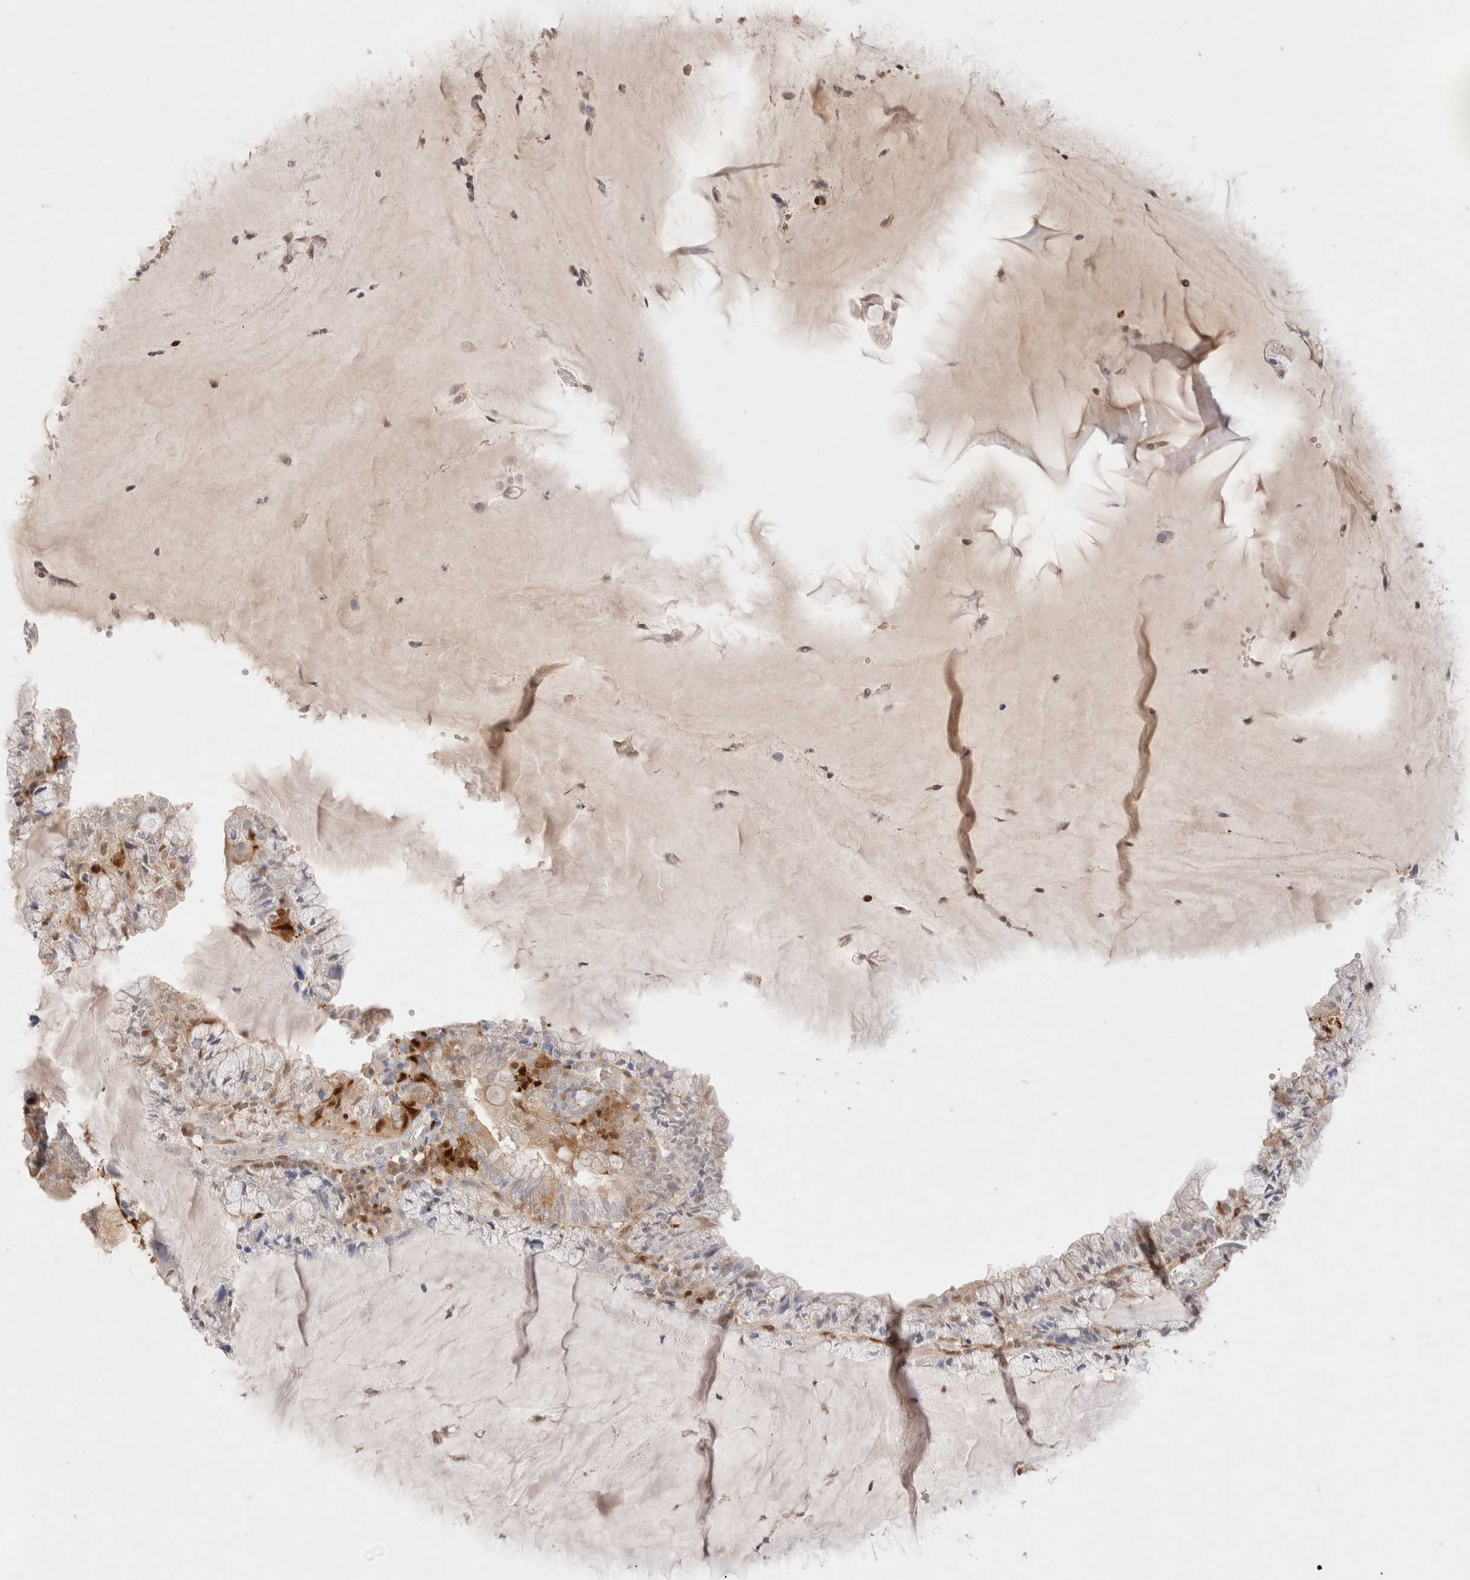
{"staining": {"intensity": "moderate", "quantity": "25%-75%", "location": "cytoplasmic/membranous,nuclear"}, "tissue": "endometrial cancer", "cell_type": "Tumor cells", "image_type": "cancer", "snomed": [{"axis": "morphology", "description": "Adenocarcinoma, NOS"}, {"axis": "topography", "description": "Endometrium"}], "caption": "A medium amount of moderate cytoplasmic/membranous and nuclear positivity is identified in approximately 25%-75% of tumor cells in endometrial cancer tissue. (DAB (3,3'-diaminobenzidine) IHC, brown staining for protein, blue staining for nuclei).", "gene": "STARD10", "patient": {"sex": "female", "age": 81}}